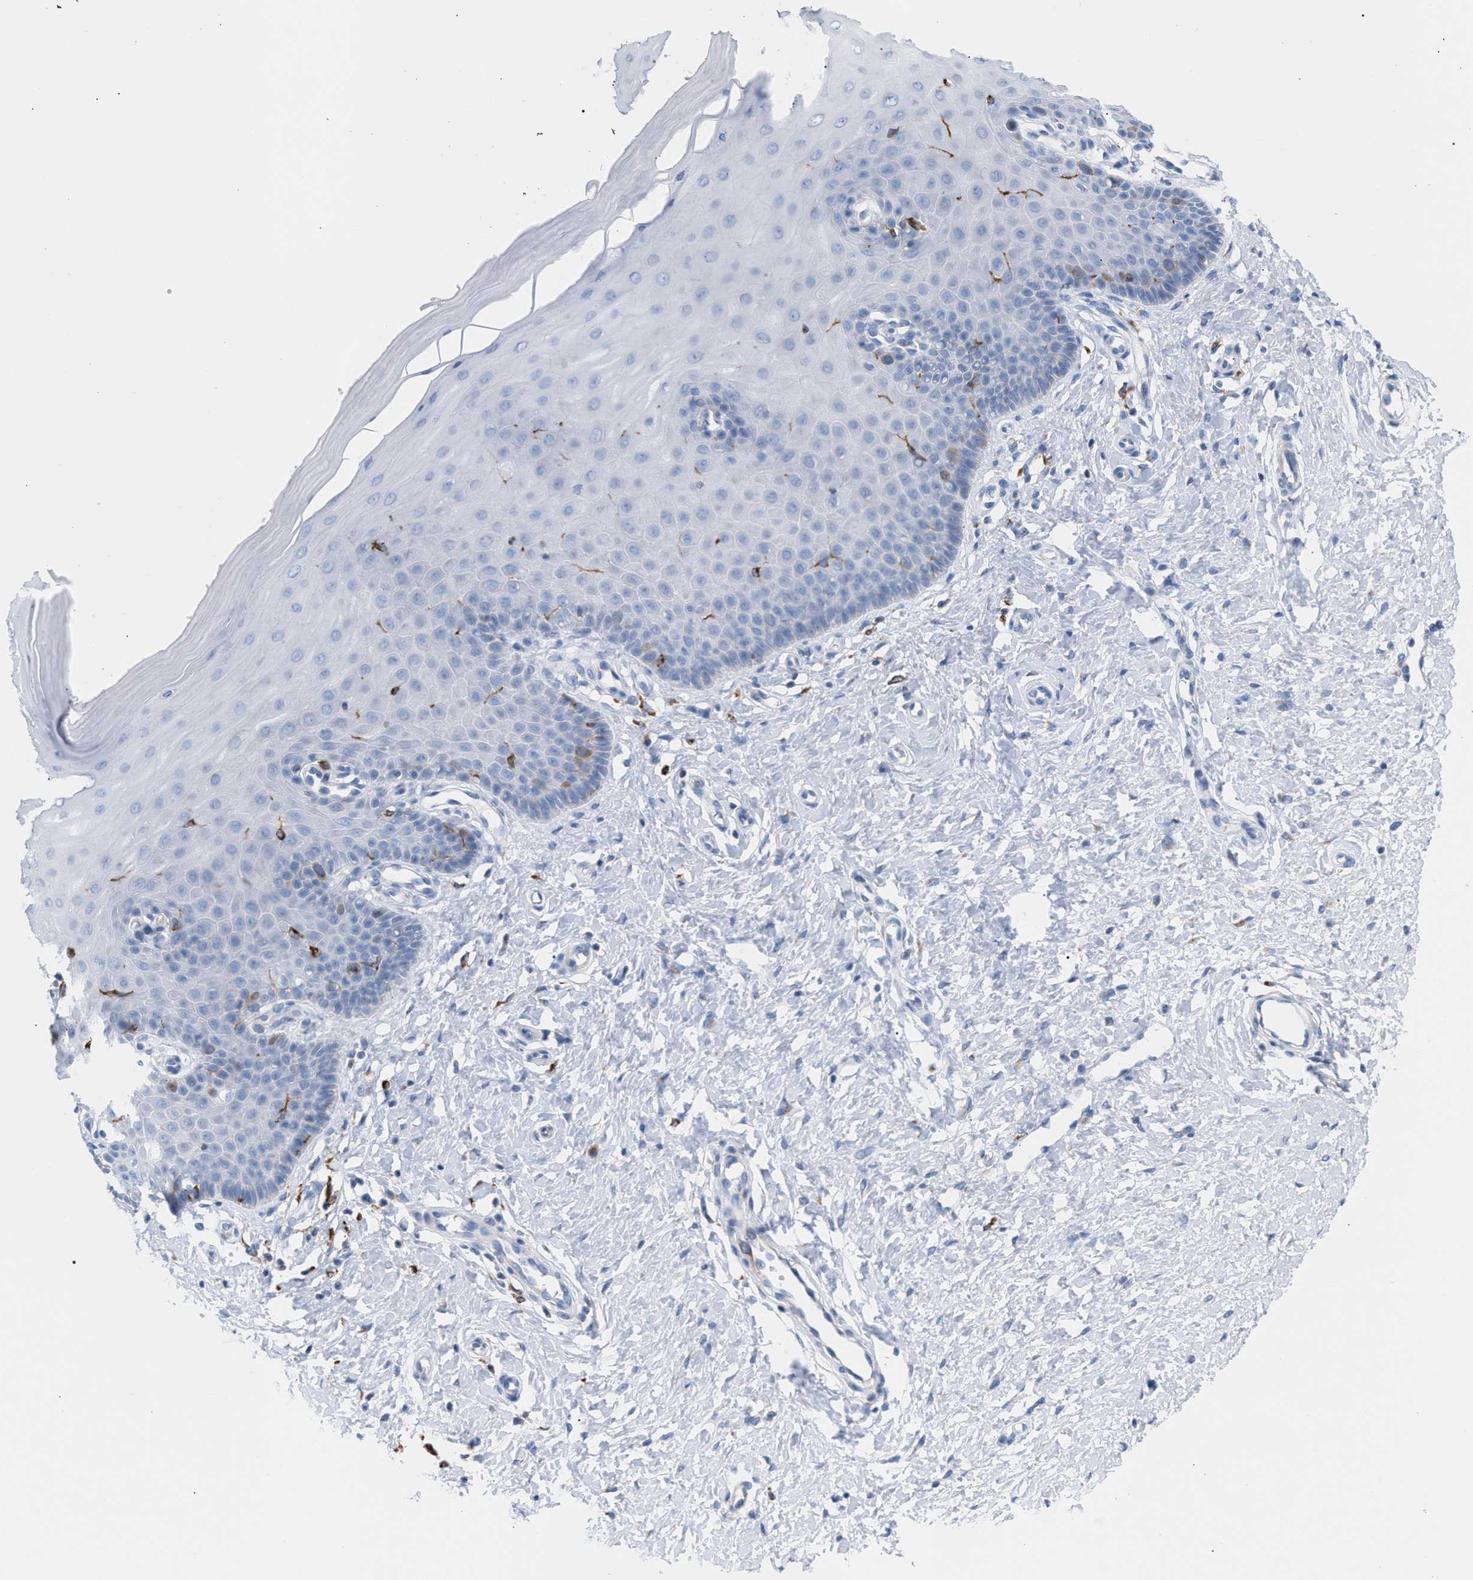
{"staining": {"intensity": "moderate", "quantity": "<25%", "location": "cytoplasmic/membranous"}, "tissue": "cervix", "cell_type": "Squamous epithelial cells", "image_type": "normal", "snomed": [{"axis": "morphology", "description": "Normal tissue, NOS"}, {"axis": "topography", "description": "Cervix"}], "caption": "A photomicrograph of human cervix stained for a protein shows moderate cytoplasmic/membranous brown staining in squamous epithelial cells. (Brightfield microscopy of DAB IHC at high magnification).", "gene": "TACC3", "patient": {"sex": "female", "age": 55}}